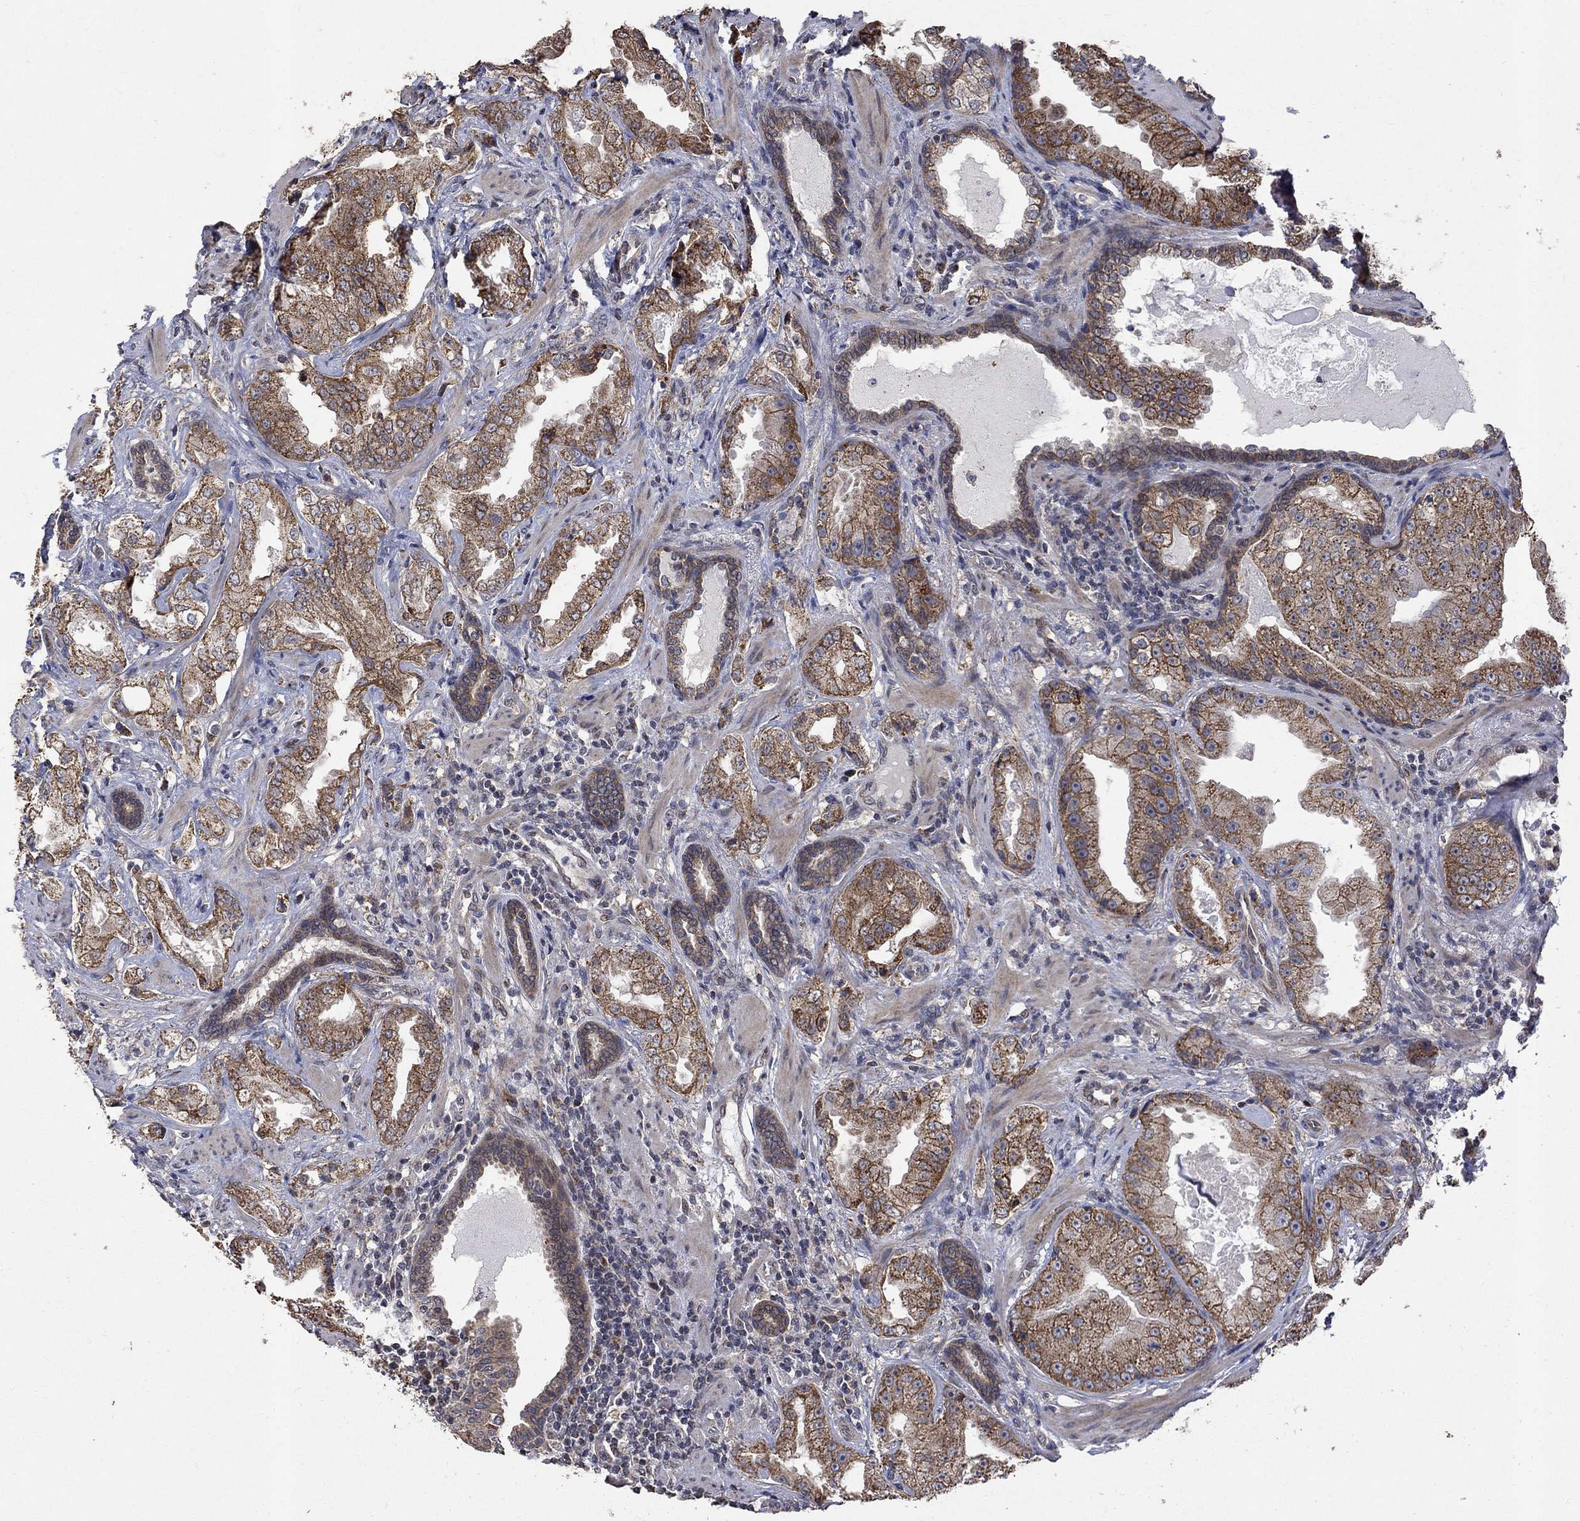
{"staining": {"intensity": "strong", "quantity": "25%-75%", "location": "cytoplasmic/membranous"}, "tissue": "prostate cancer", "cell_type": "Tumor cells", "image_type": "cancer", "snomed": [{"axis": "morphology", "description": "Adenocarcinoma, Low grade"}, {"axis": "topography", "description": "Prostate"}], "caption": "Prostate low-grade adenocarcinoma stained with DAB (3,3'-diaminobenzidine) immunohistochemistry (IHC) demonstrates high levels of strong cytoplasmic/membranous staining in about 25%-75% of tumor cells. (Stains: DAB (3,3'-diaminobenzidine) in brown, nuclei in blue, Microscopy: brightfield microscopy at high magnification).", "gene": "ANKRA2", "patient": {"sex": "male", "age": 62}}